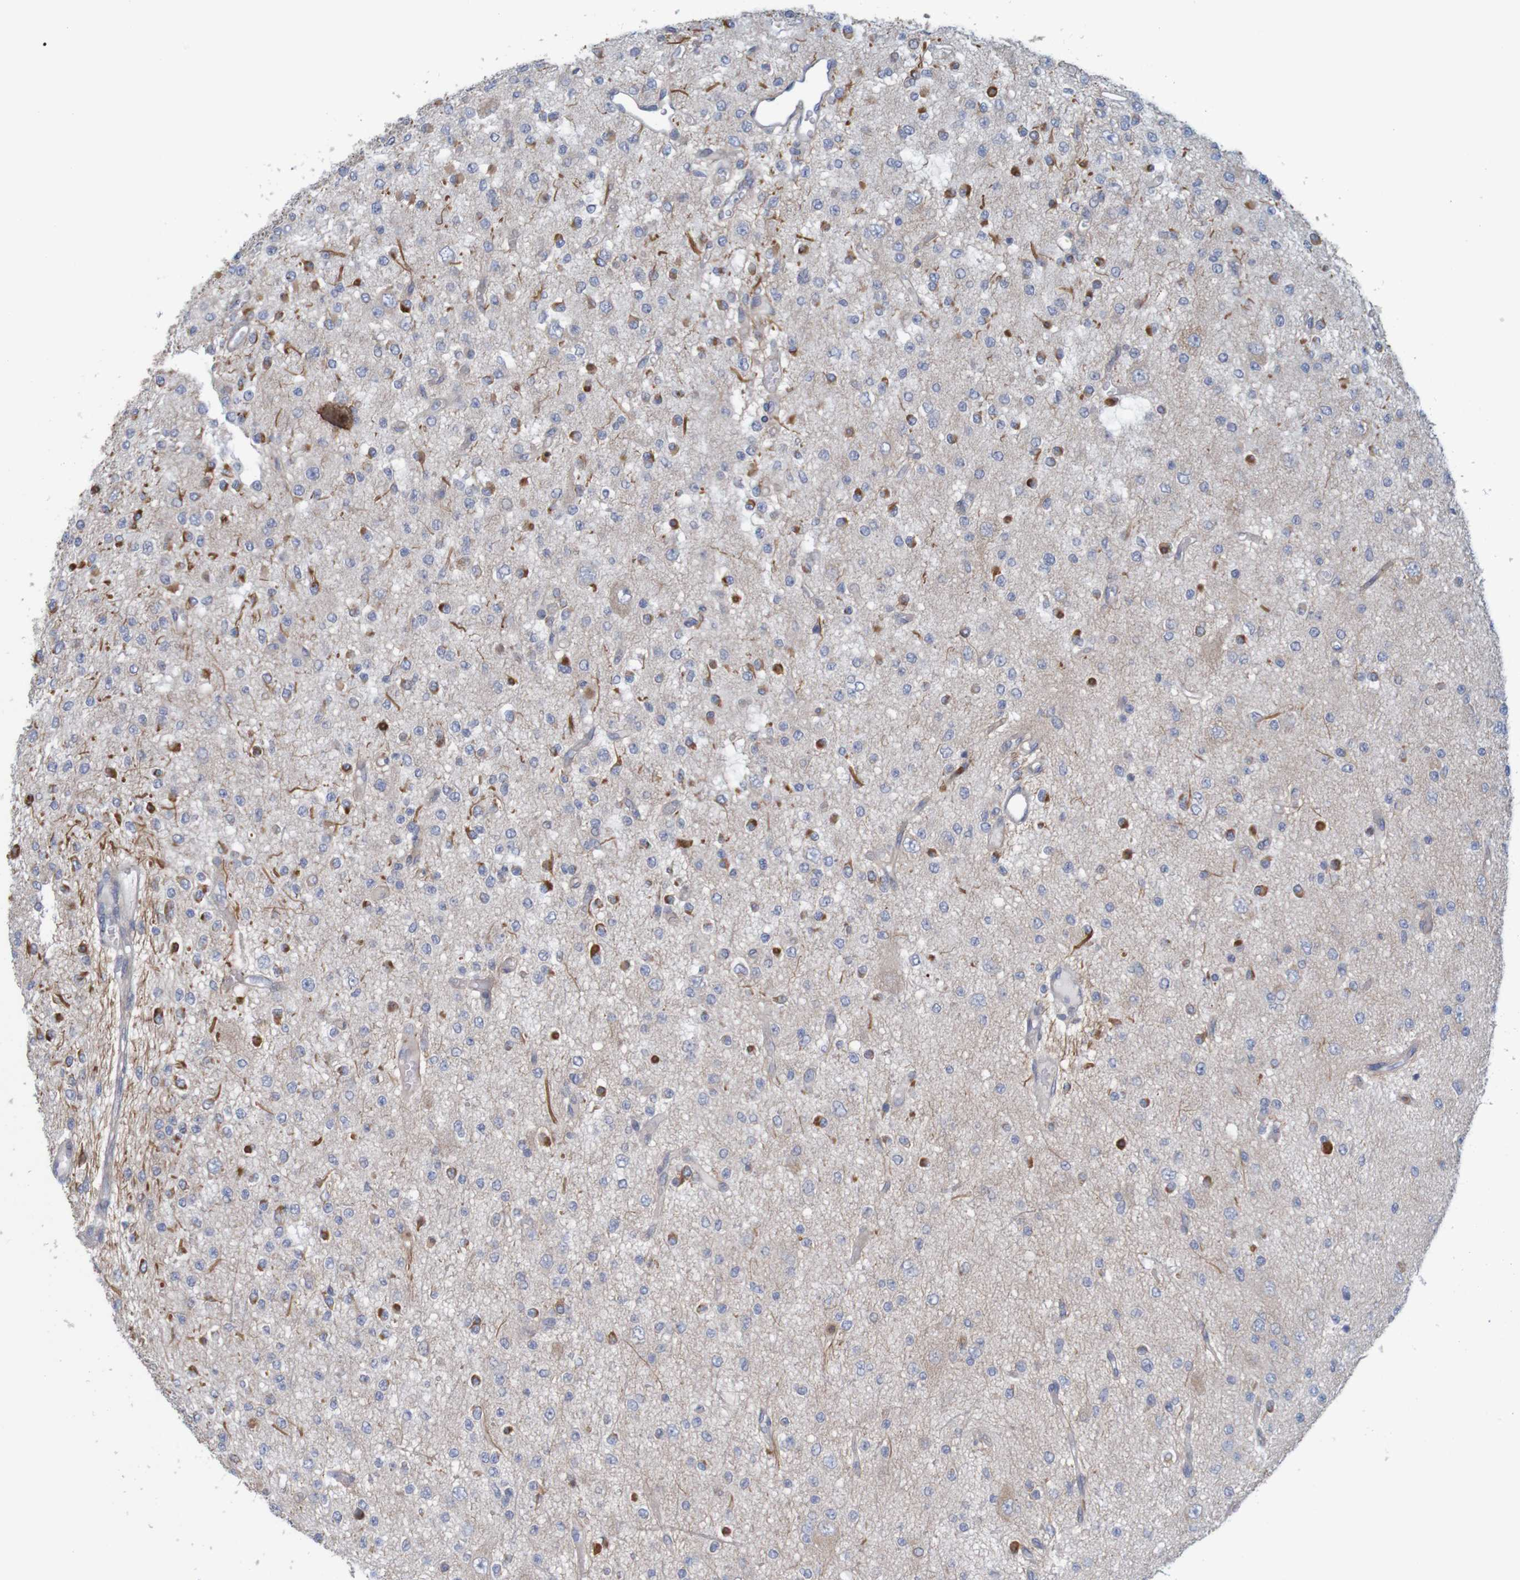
{"staining": {"intensity": "moderate", "quantity": "25%-75%", "location": "cytoplasmic/membranous"}, "tissue": "glioma", "cell_type": "Tumor cells", "image_type": "cancer", "snomed": [{"axis": "morphology", "description": "Glioma, malignant, Low grade"}, {"axis": "topography", "description": "Brain"}], "caption": "Immunohistochemistry photomicrograph of neoplastic tissue: low-grade glioma (malignant) stained using IHC reveals medium levels of moderate protein expression localized specifically in the cytoplasmic/membranous of tumor cells, appearing as a cytoplasmic/membranous brown color.", "gene": "KRT23", "patient": {"sex": "male", "age": 38}}